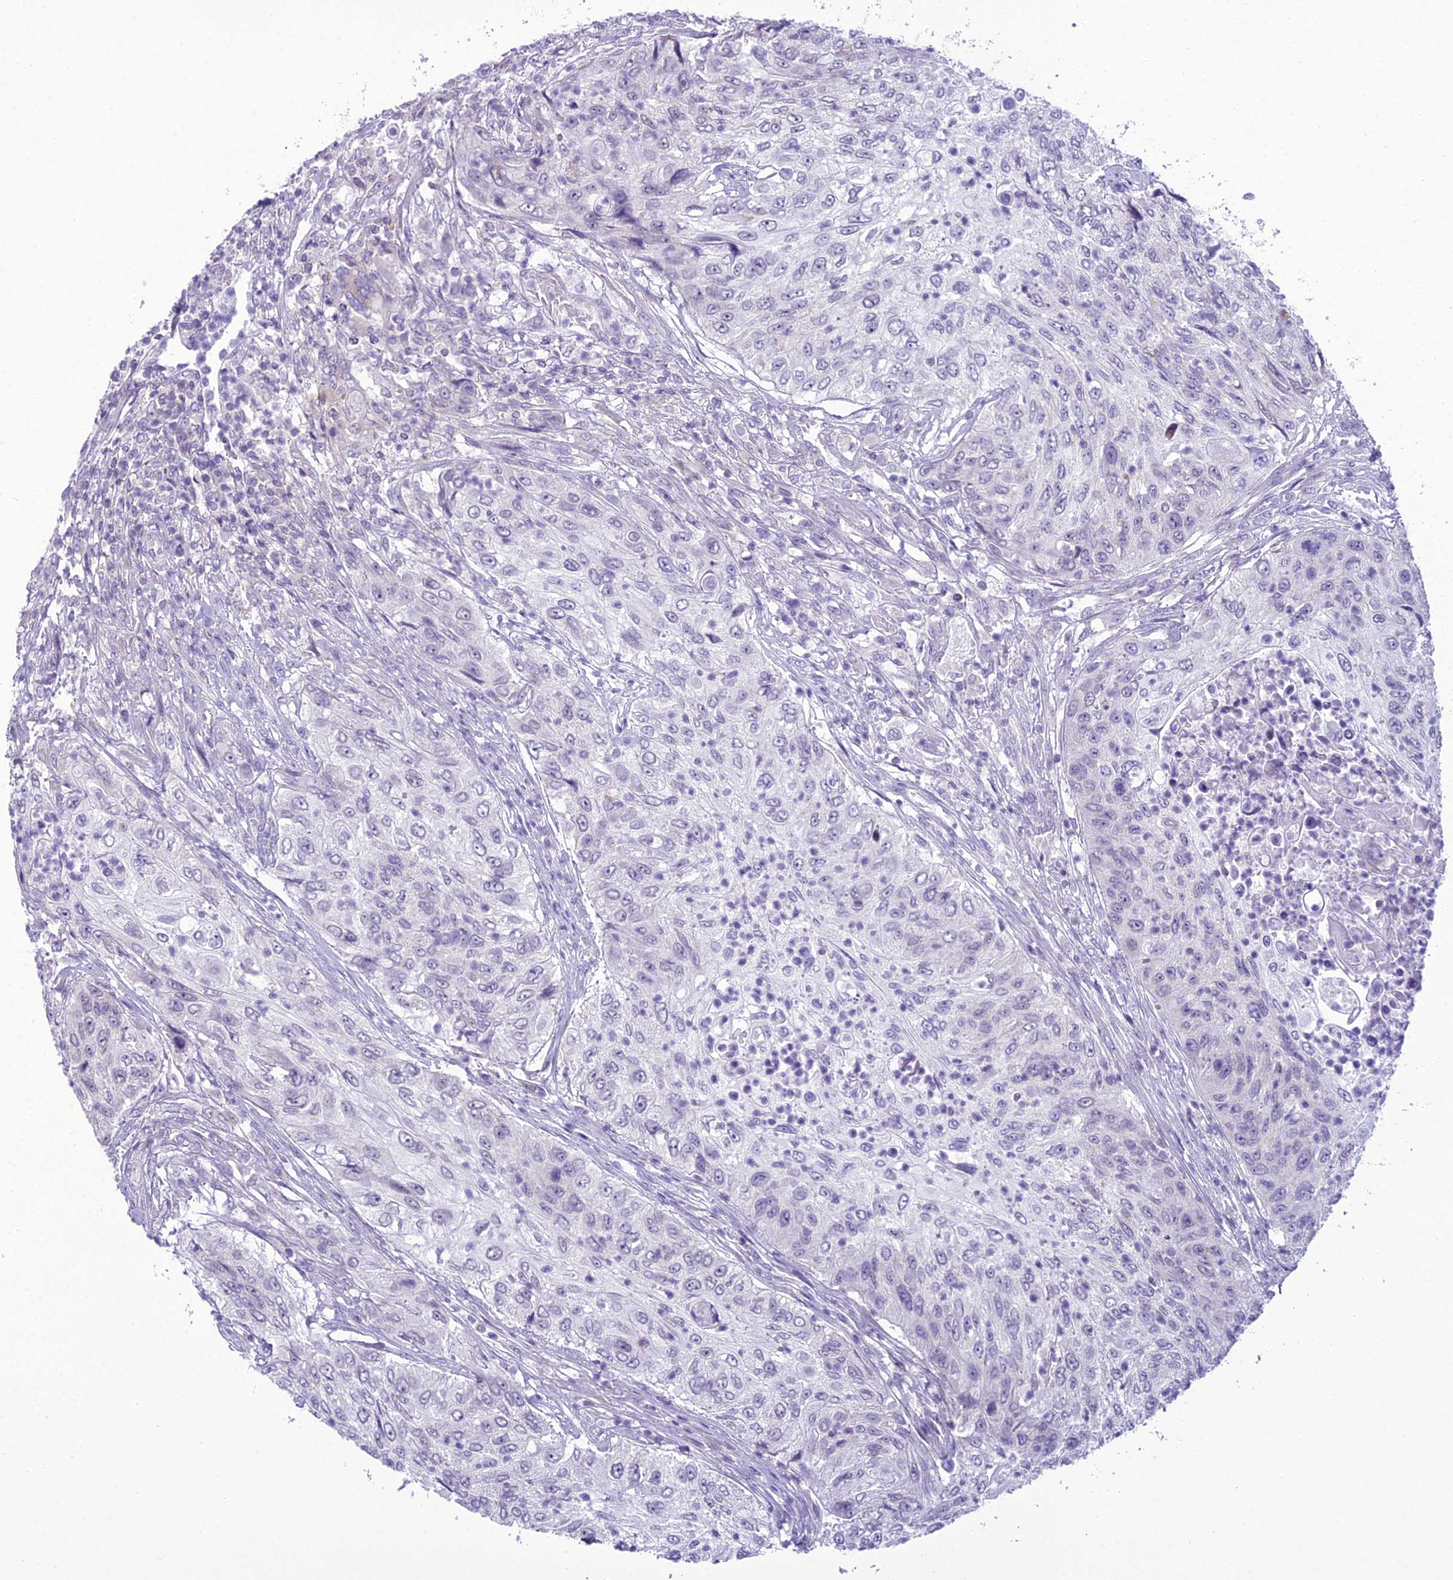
{"staining": {"intensity": "negative", "quantity": "none", "location": "none"}, "tissue": "urothelial cancer", "cell_type": "Tumor cells", "image_type": "cancer", "snomed": [{"axis": "morphology", "description": "Urothelial carcinoma, High grade"}, {"axis": "topography", "description": "Urinary bladder"}], "caption": "Tumor cells are negative for protein expression in human urothelial cancer.", "gene": "B9D2", "patient": {"sex": "female", "age": 60}}